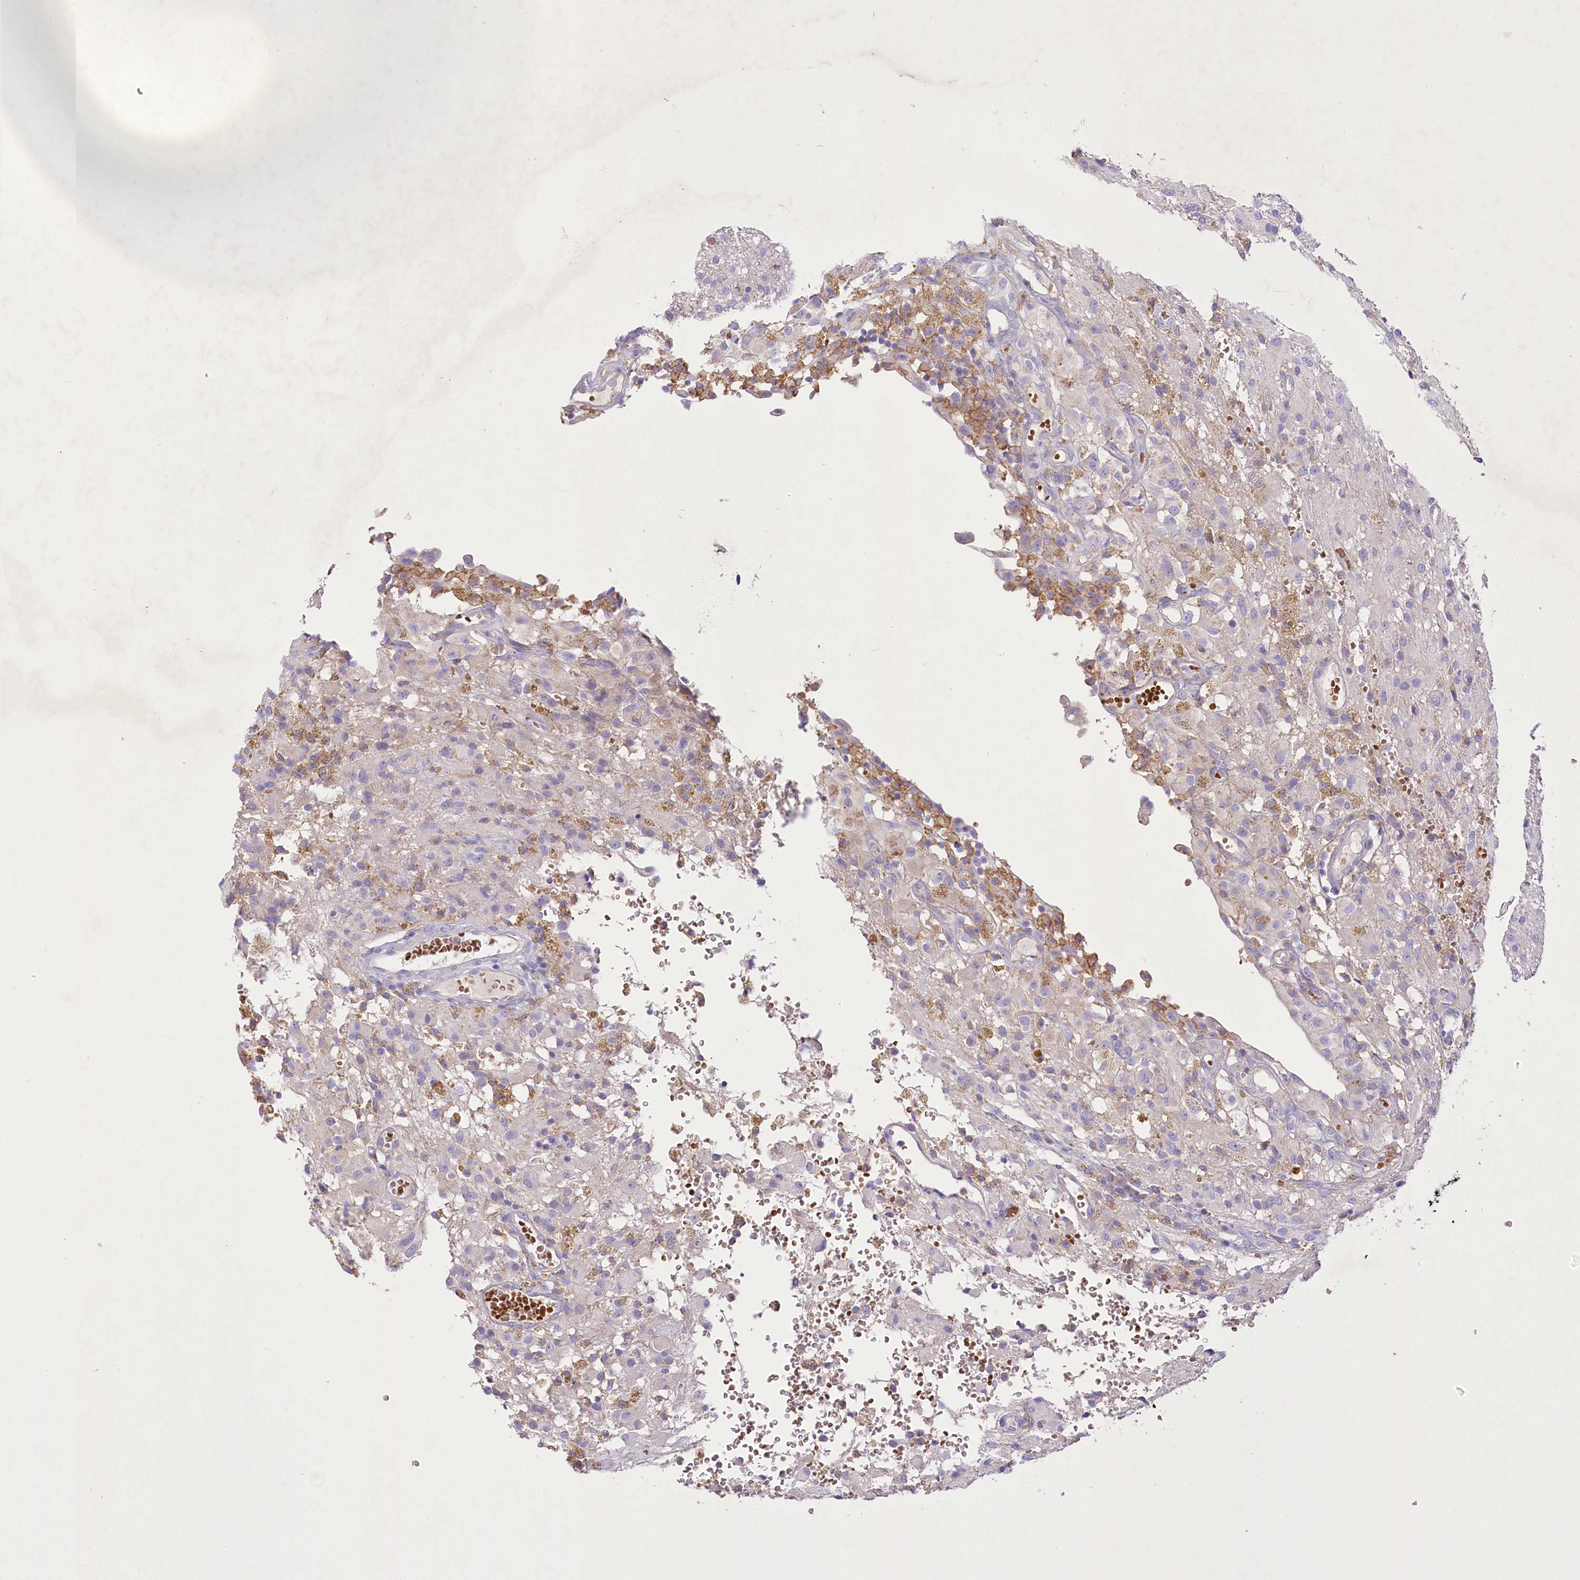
{"staining": {"intensity": "negative", "quantity": "none", "location": "none"}, "tissue": "glioma", "cell_type": "Tumor cells", "image_type": "cancer", "snomed": [{"axis": "morphology", "description": "Glioma, malignant, High grade"}, {"axis": "topography", "description": "Brain"}], "caption": "Tumor cells are negative for protein expression in human high-grade glioma (malignant).", "gene": "PRSS53", "patient": {"sex": "female", "age": 59}}